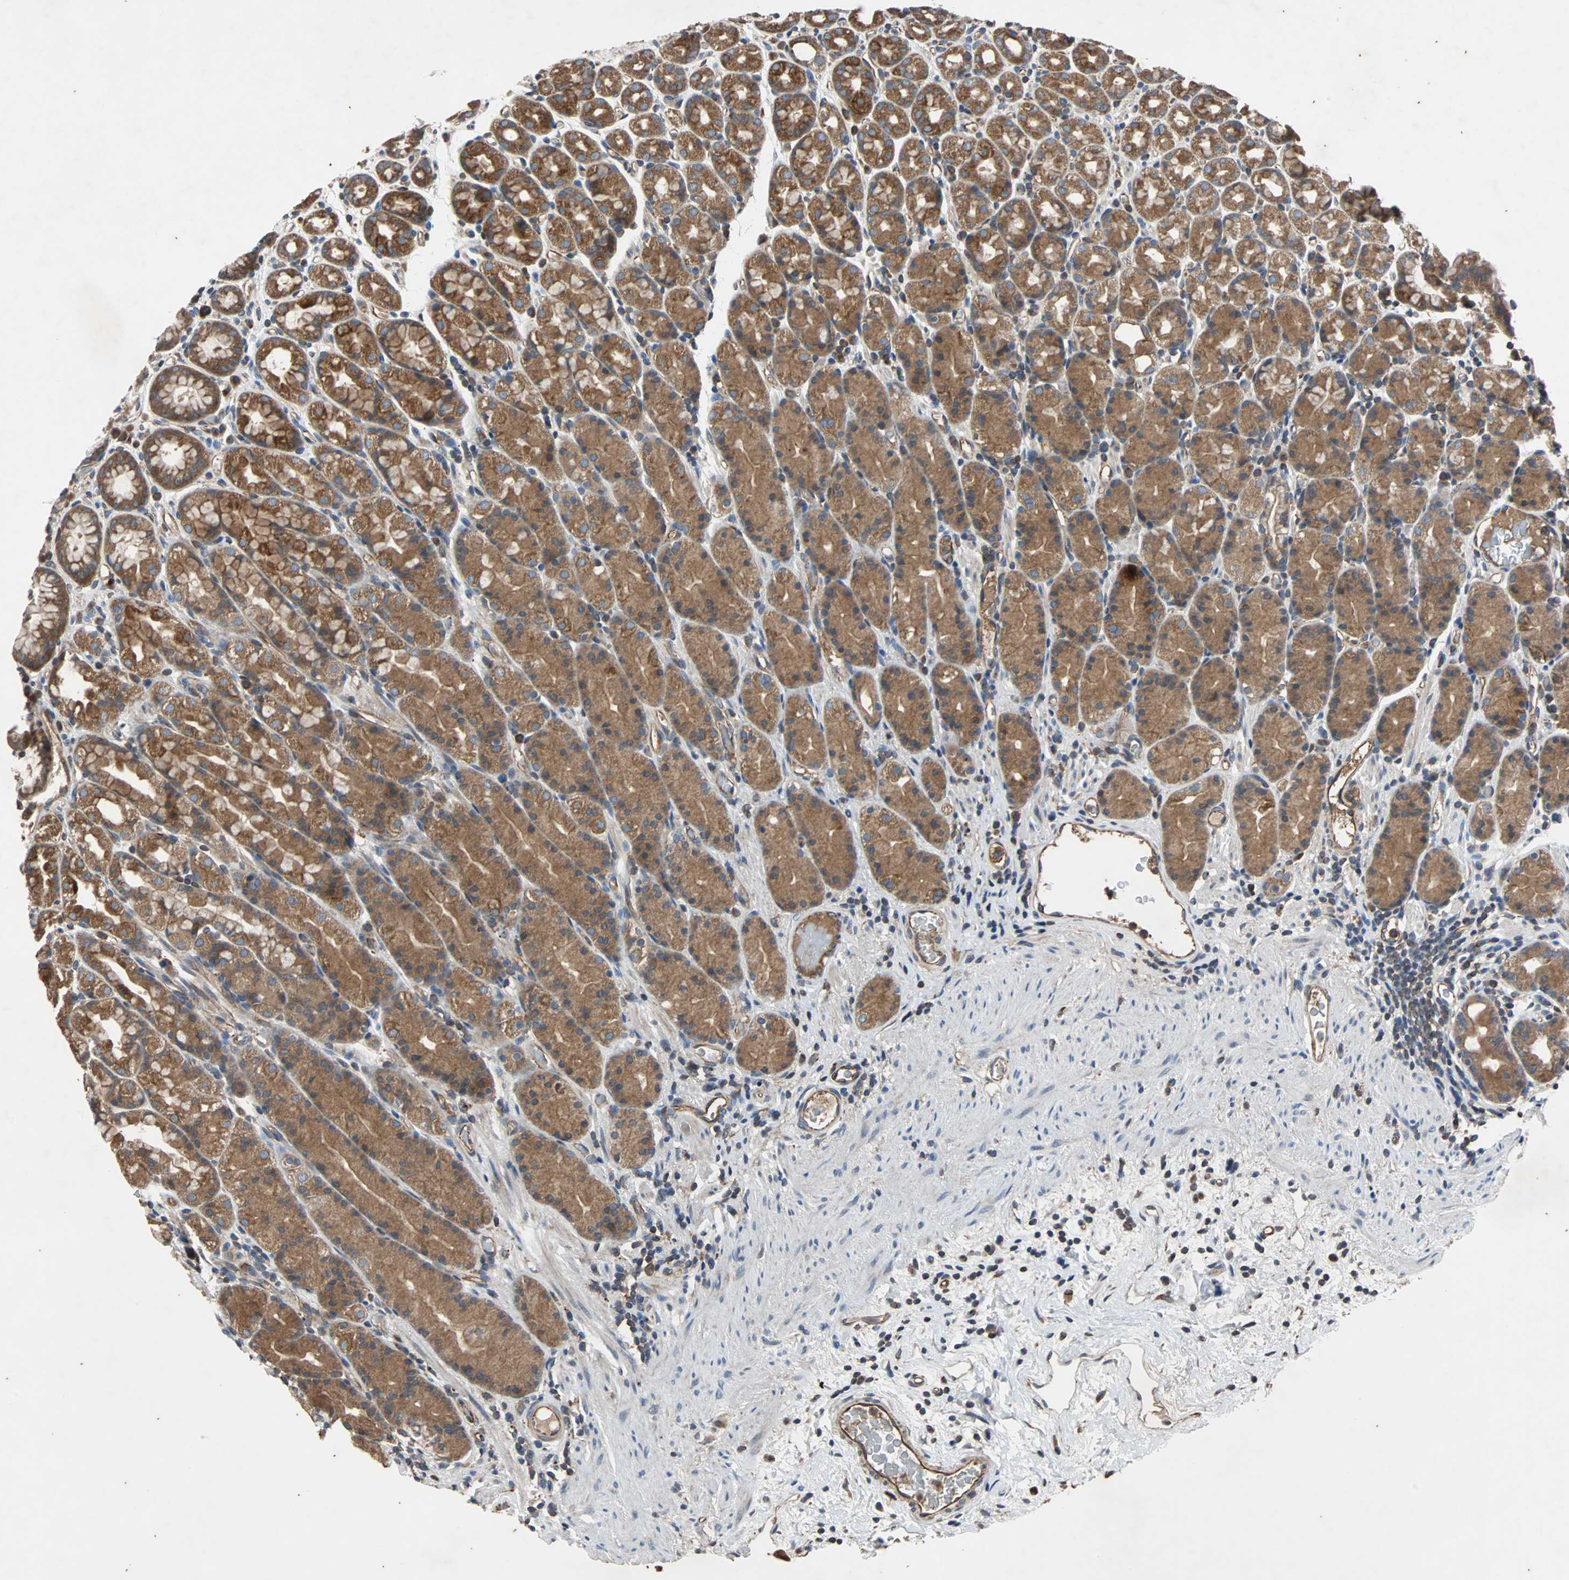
{"staining": {"intensity": "strong", "quantity": ">75%", "location": "cytoplasmic/membranous"}, "tissue": "stomach", "cell_type": "Glandular cells", "image_type": "normal", "snomed": [{"axis": "morphology", "description": "Normal tissue, NOS"}, {"axis": "topography", "description": "Stomach, upper"}], "caption": "Immunohistochemistry photomicrograph of benign human stomach stained for a protein (brown), which displays high levels of strong cytoplasmic/membranous expression in approximately >75% of glandular cells.", "gene": "ACTR3", "patient": {"sex": "male", "age": 68}}